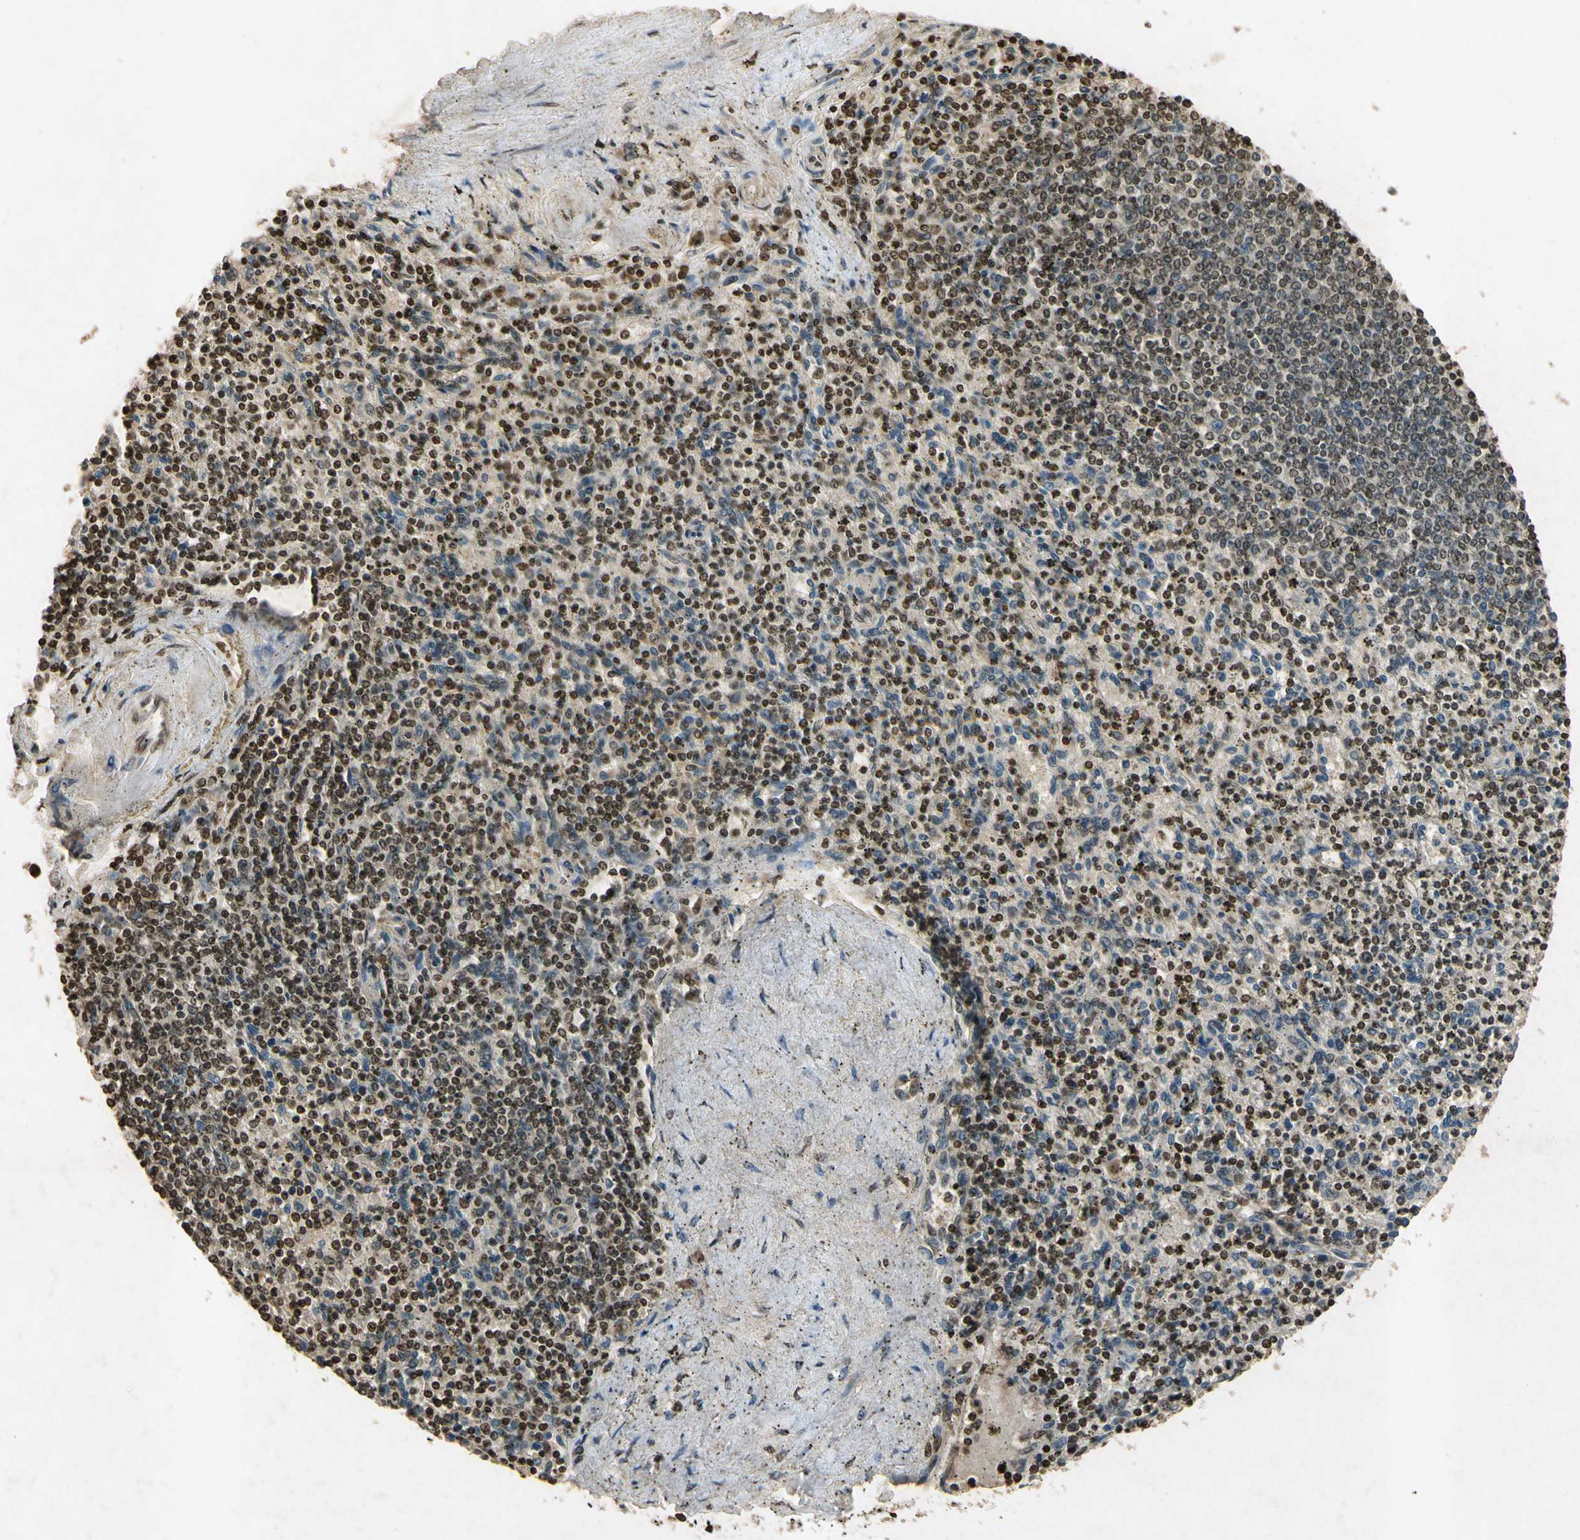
{"staining": {"intensity": "moderate", "quantity": ">75%", "location": "nuclear"}, "tissue": "spleen", "cell_type": "Cells in red pulp", "image_type": "normal", "snomed": [{"axis": "morphology", "description": "Normal tissue, NOS"}, {"axis": "topography", "description": "Spleen"}], "caption": "Protein expression analysis of unremarkable human spleen reveals moderate nuclear staining in about >75% of cells in red pulp.", "gene": "HOXB3", "patient": {"sex": "male", "age": 72}}